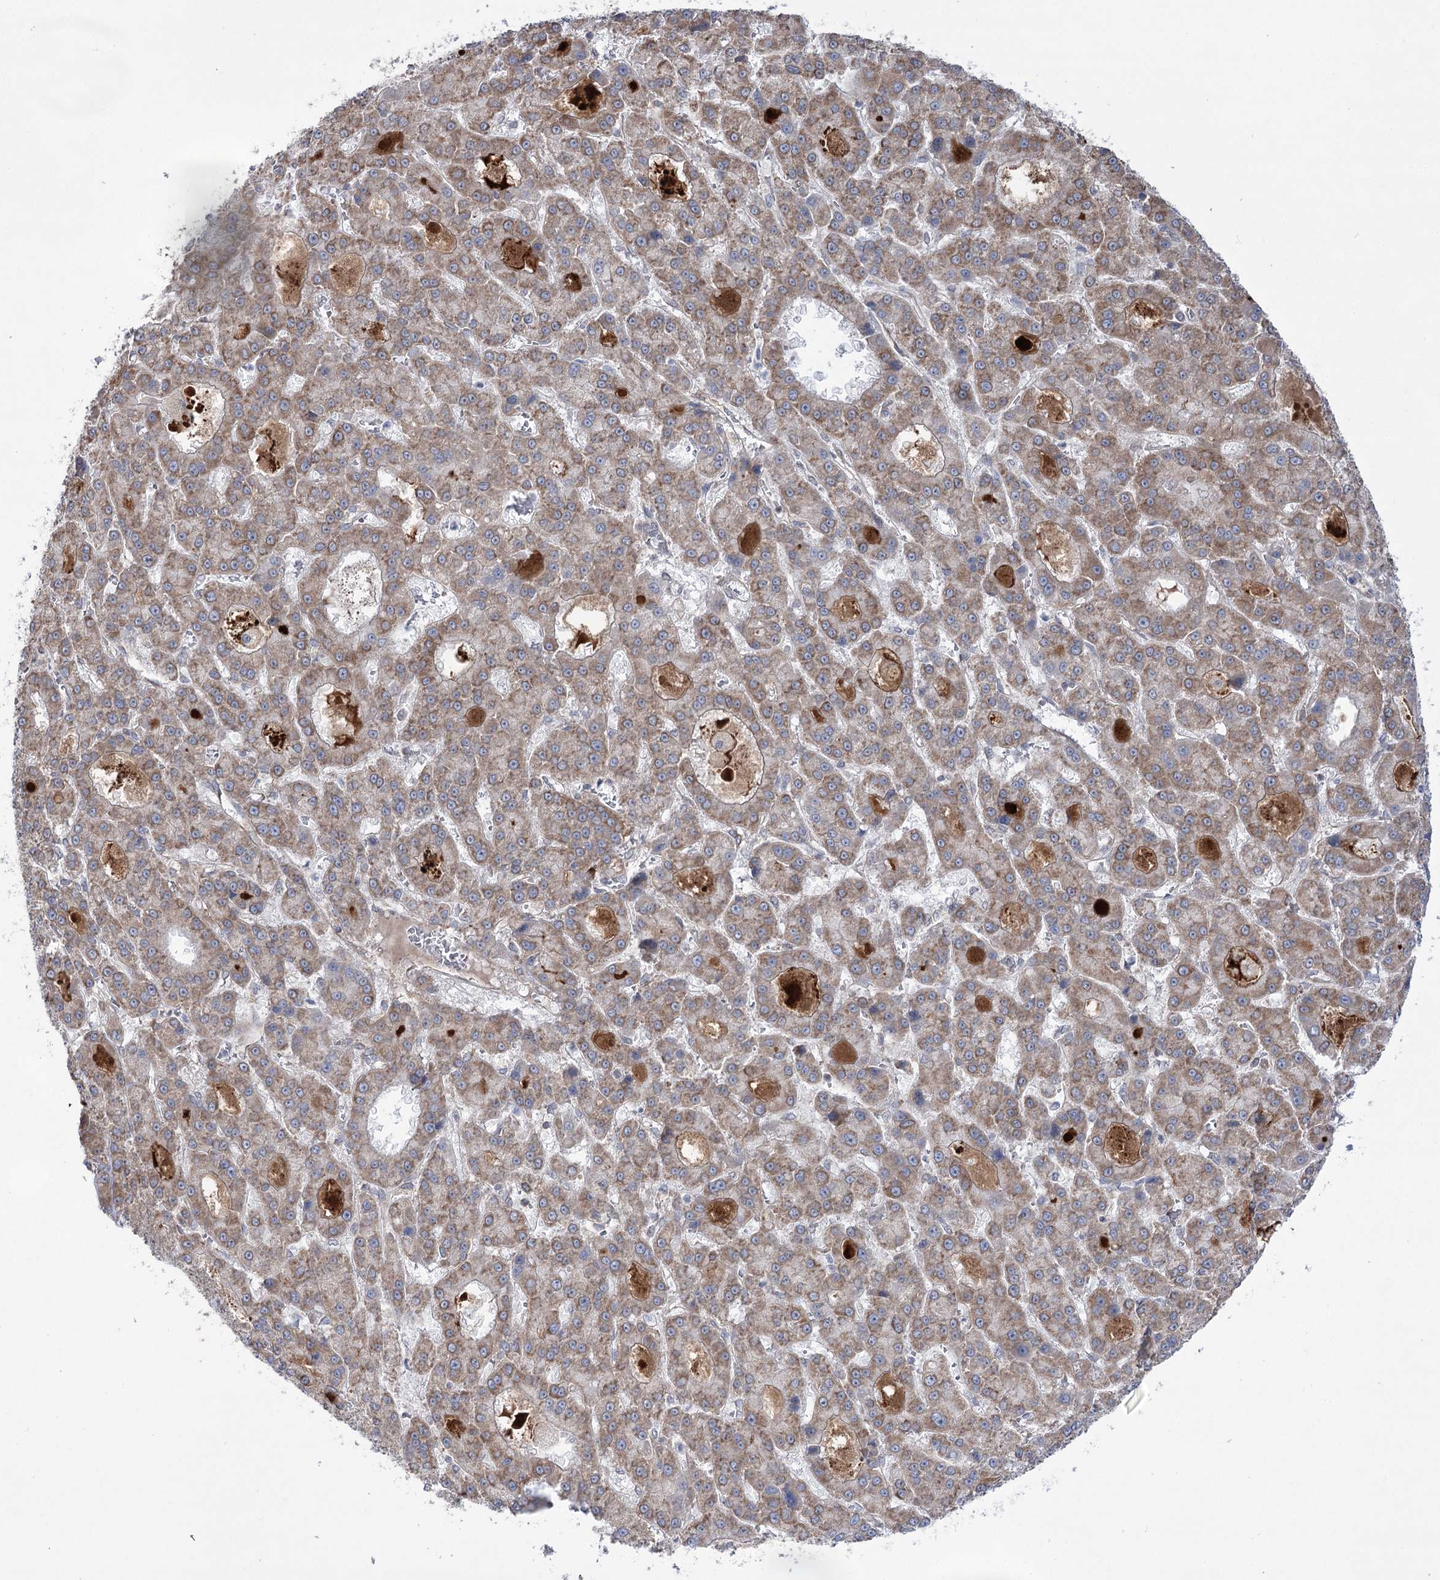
{"staining": {"intensity": "weak", "quantity": "25%-75%", "location": "cytoplasmic/membranous"}, "tissue": "liver cancer", "cell_type": "Tumor cells", "image_type": "cancer", "snomed": [{"axis": "morphology", "description": "Carcinoma, Hepatocellular, NOS"}, {"axis": "topography", "description": "Liver"}], "caption": "This micrograph displays immunohistochemistry staining of human liver hepatocellular carcinoma, with low weak cytoplasmic/membranous positivity in approximately 25%-75% of tumor cells.", "gene": "VWA2", "patient": {"sex": "male", "age": 70}}